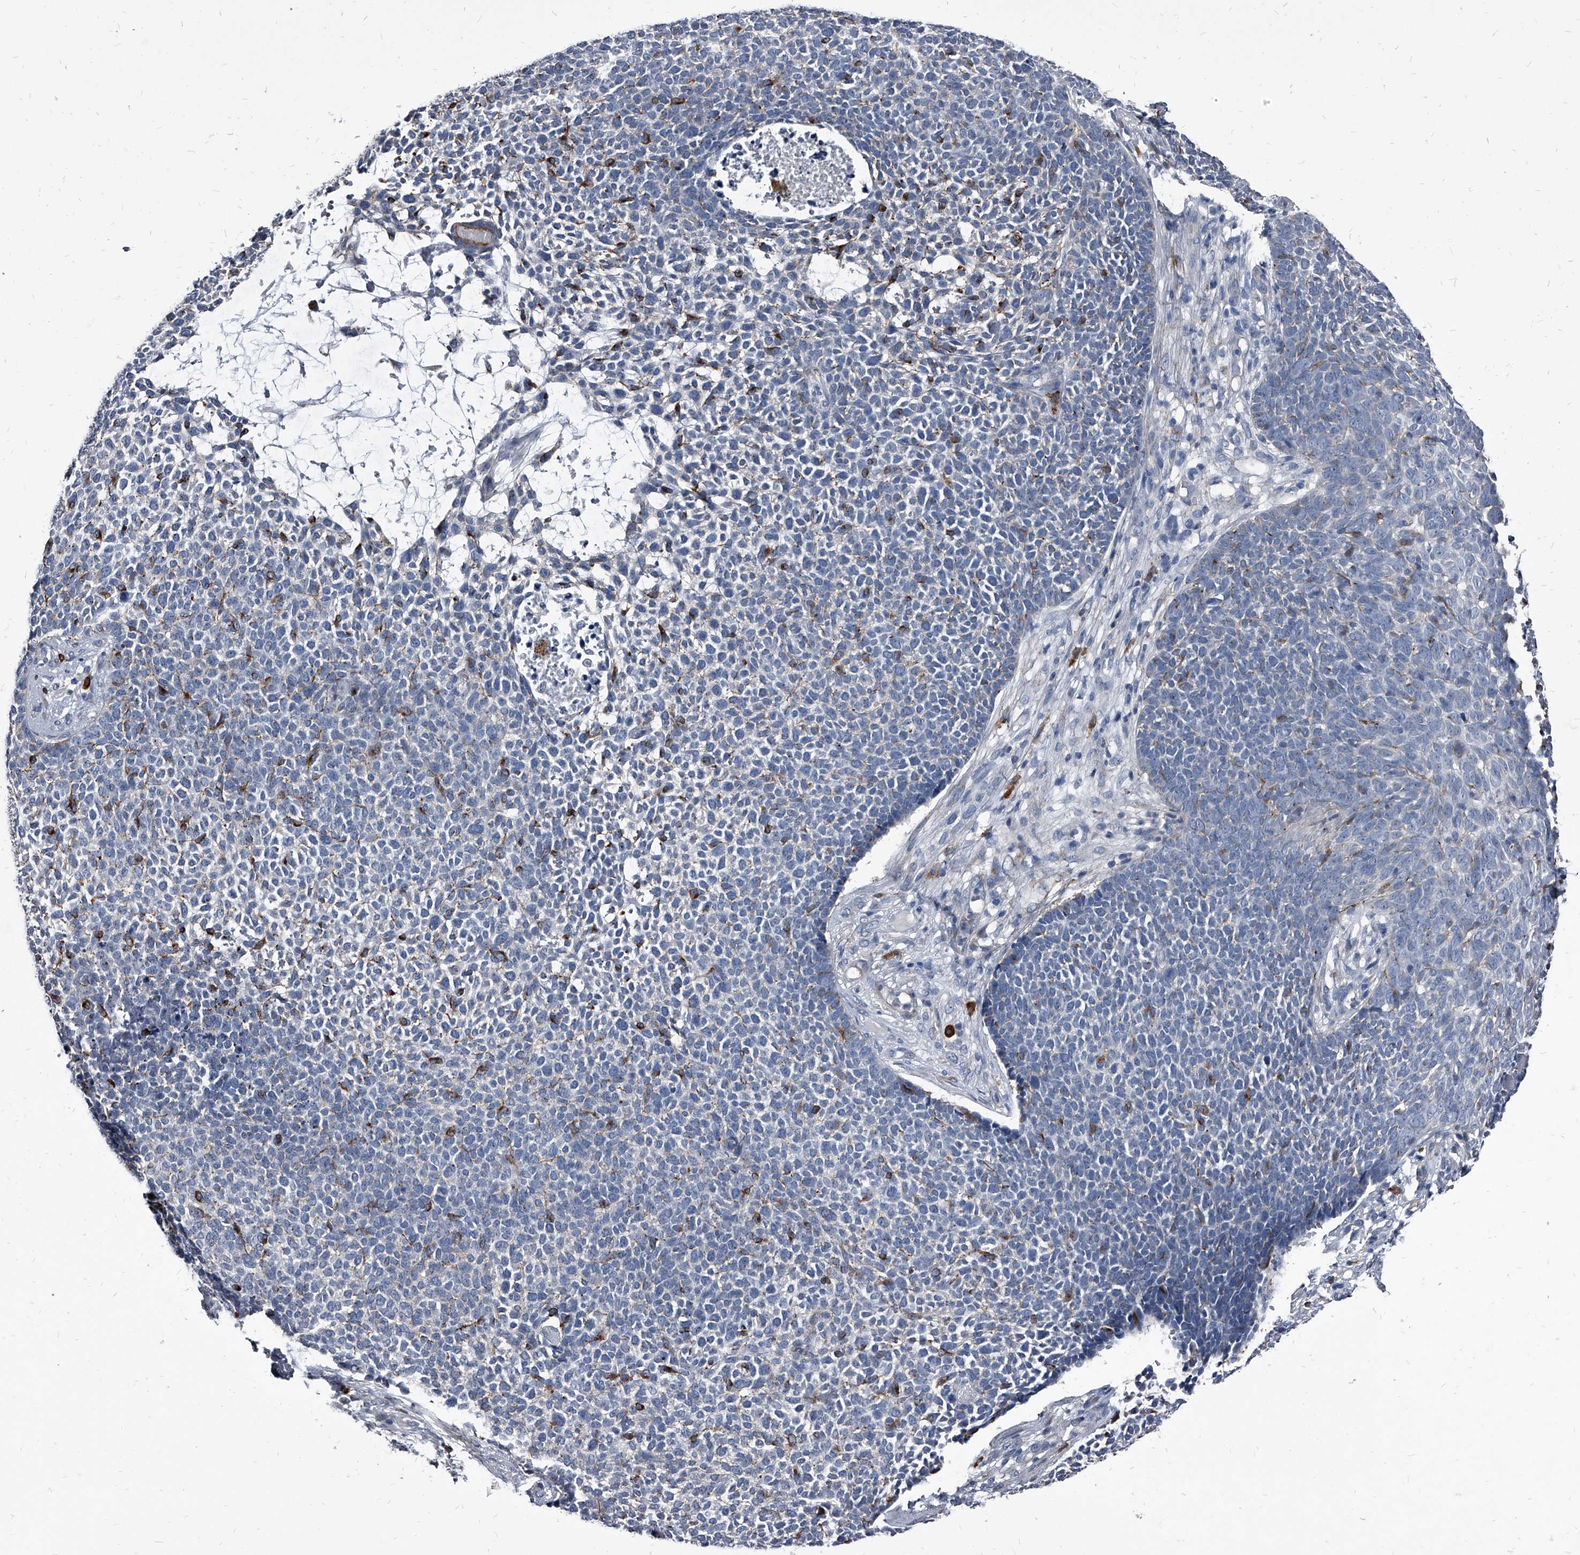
{"staining": {"intensity": "negative", "quantity": "none", "location": "none"}, "tissue": "skin cancer", "cell_type": "Tumor cells", "image_type": "cancer", "snomed": [{"axis": "morphology", "description": "Basal cell carcinoma"}, {"axis": "topography", "description": "Skin"}], "caption": "High magnification brightfield microscopy of basal cell carcinoma (skin) stained with DAB (brown) and counterstained with hematoxylin (blue): tumor cells show no significant staining.", "gene": "PGLYRP3", "patient": {"sex": "female", "age": 84}}